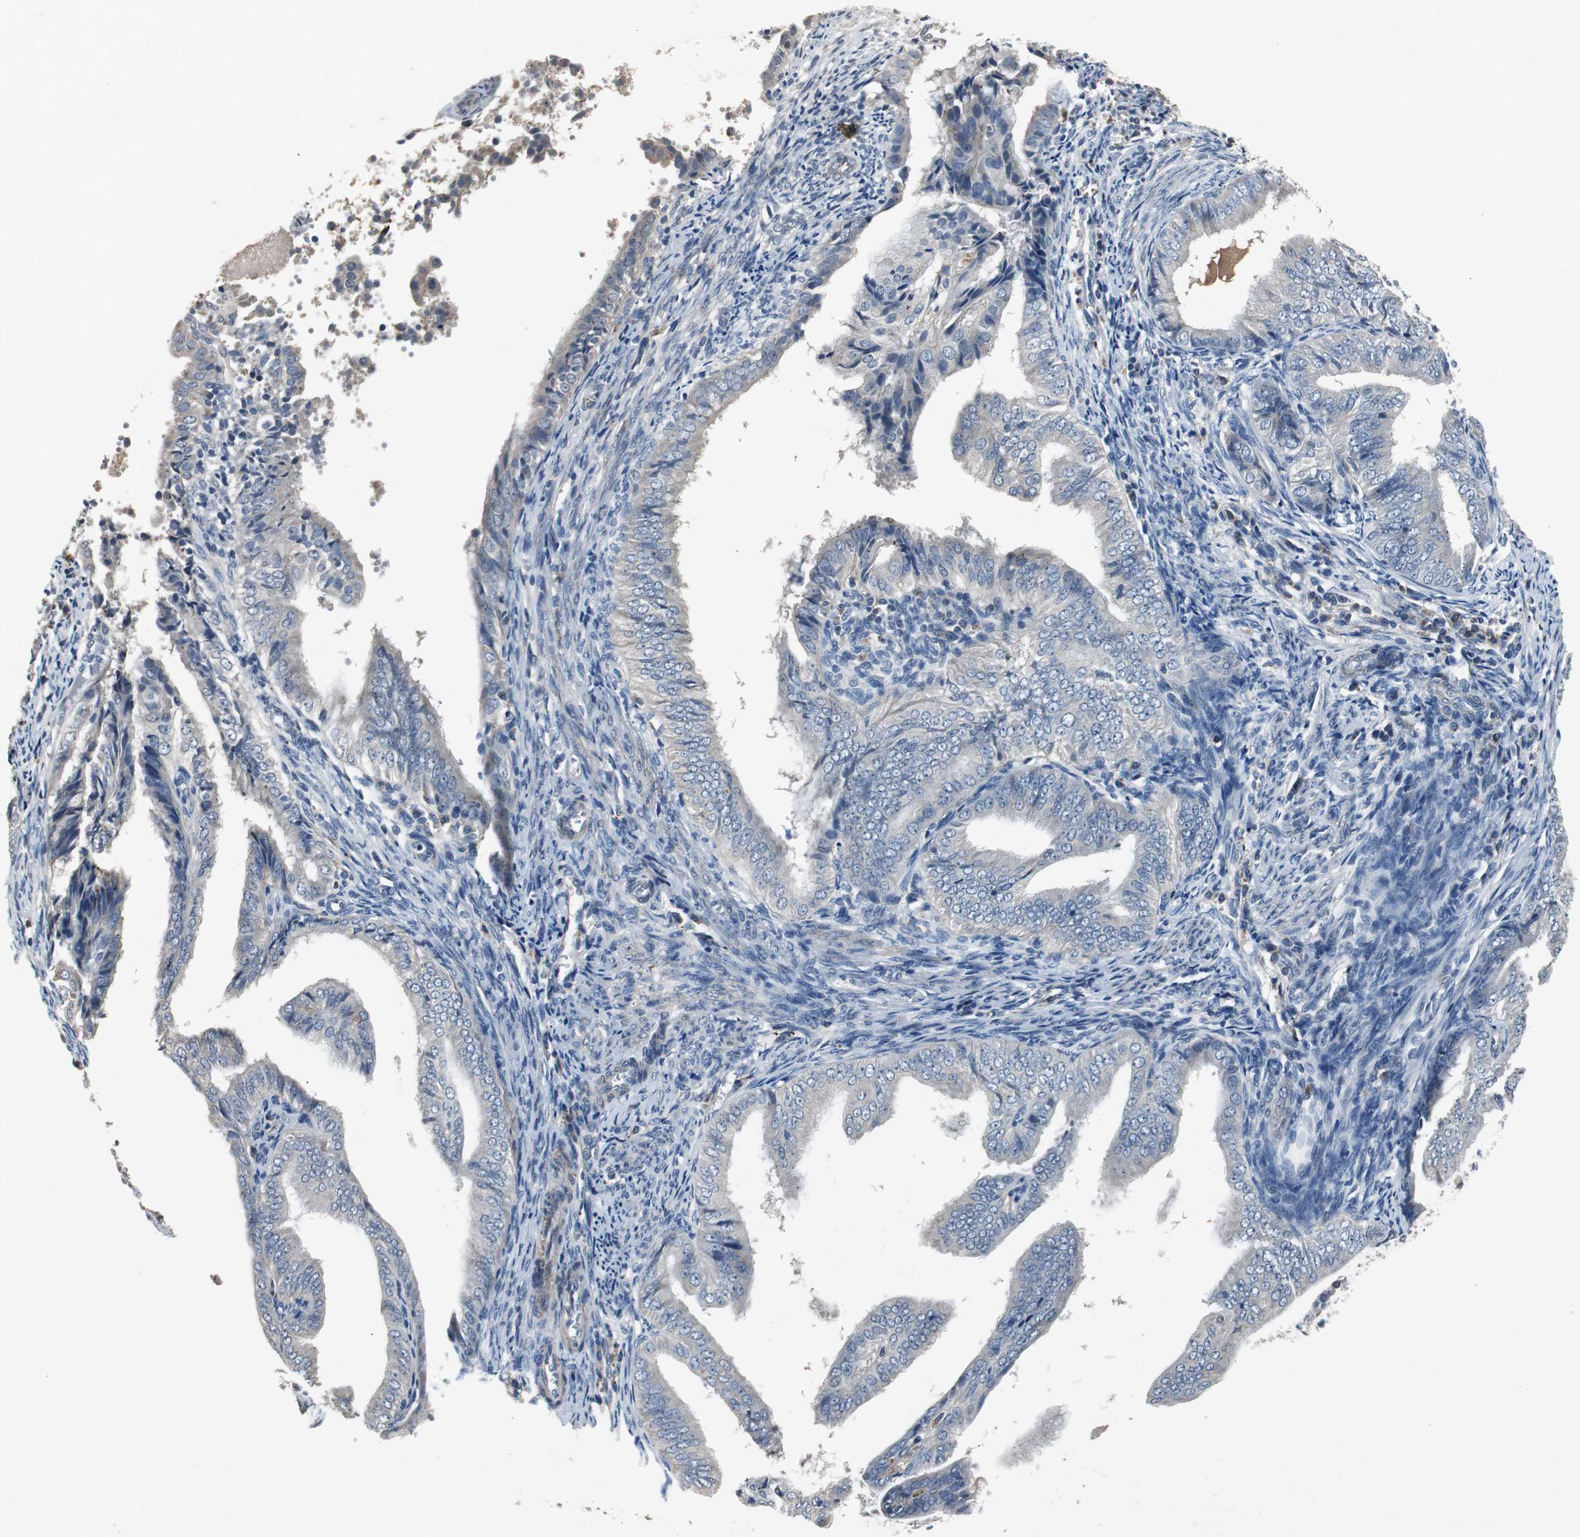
{"staining": {"intensity": "negative", "quantity": "none", "location": "none"}, "tissue": "endometrial cancer", "cell_type": "Tumor cells", "image_type": "cancer", "snomed": [{"axis": "morphology", "description": "Adenocarcinoma, NOS"}, {"axis": "topography", "description": "Endometrium"}], "caption": "Endometrial cancer stained for a protein using immunohistochemistry displays no positivity tumor cells.", "gene": "PCYT1B", "patient": {"sex": "female", "age": 58}}